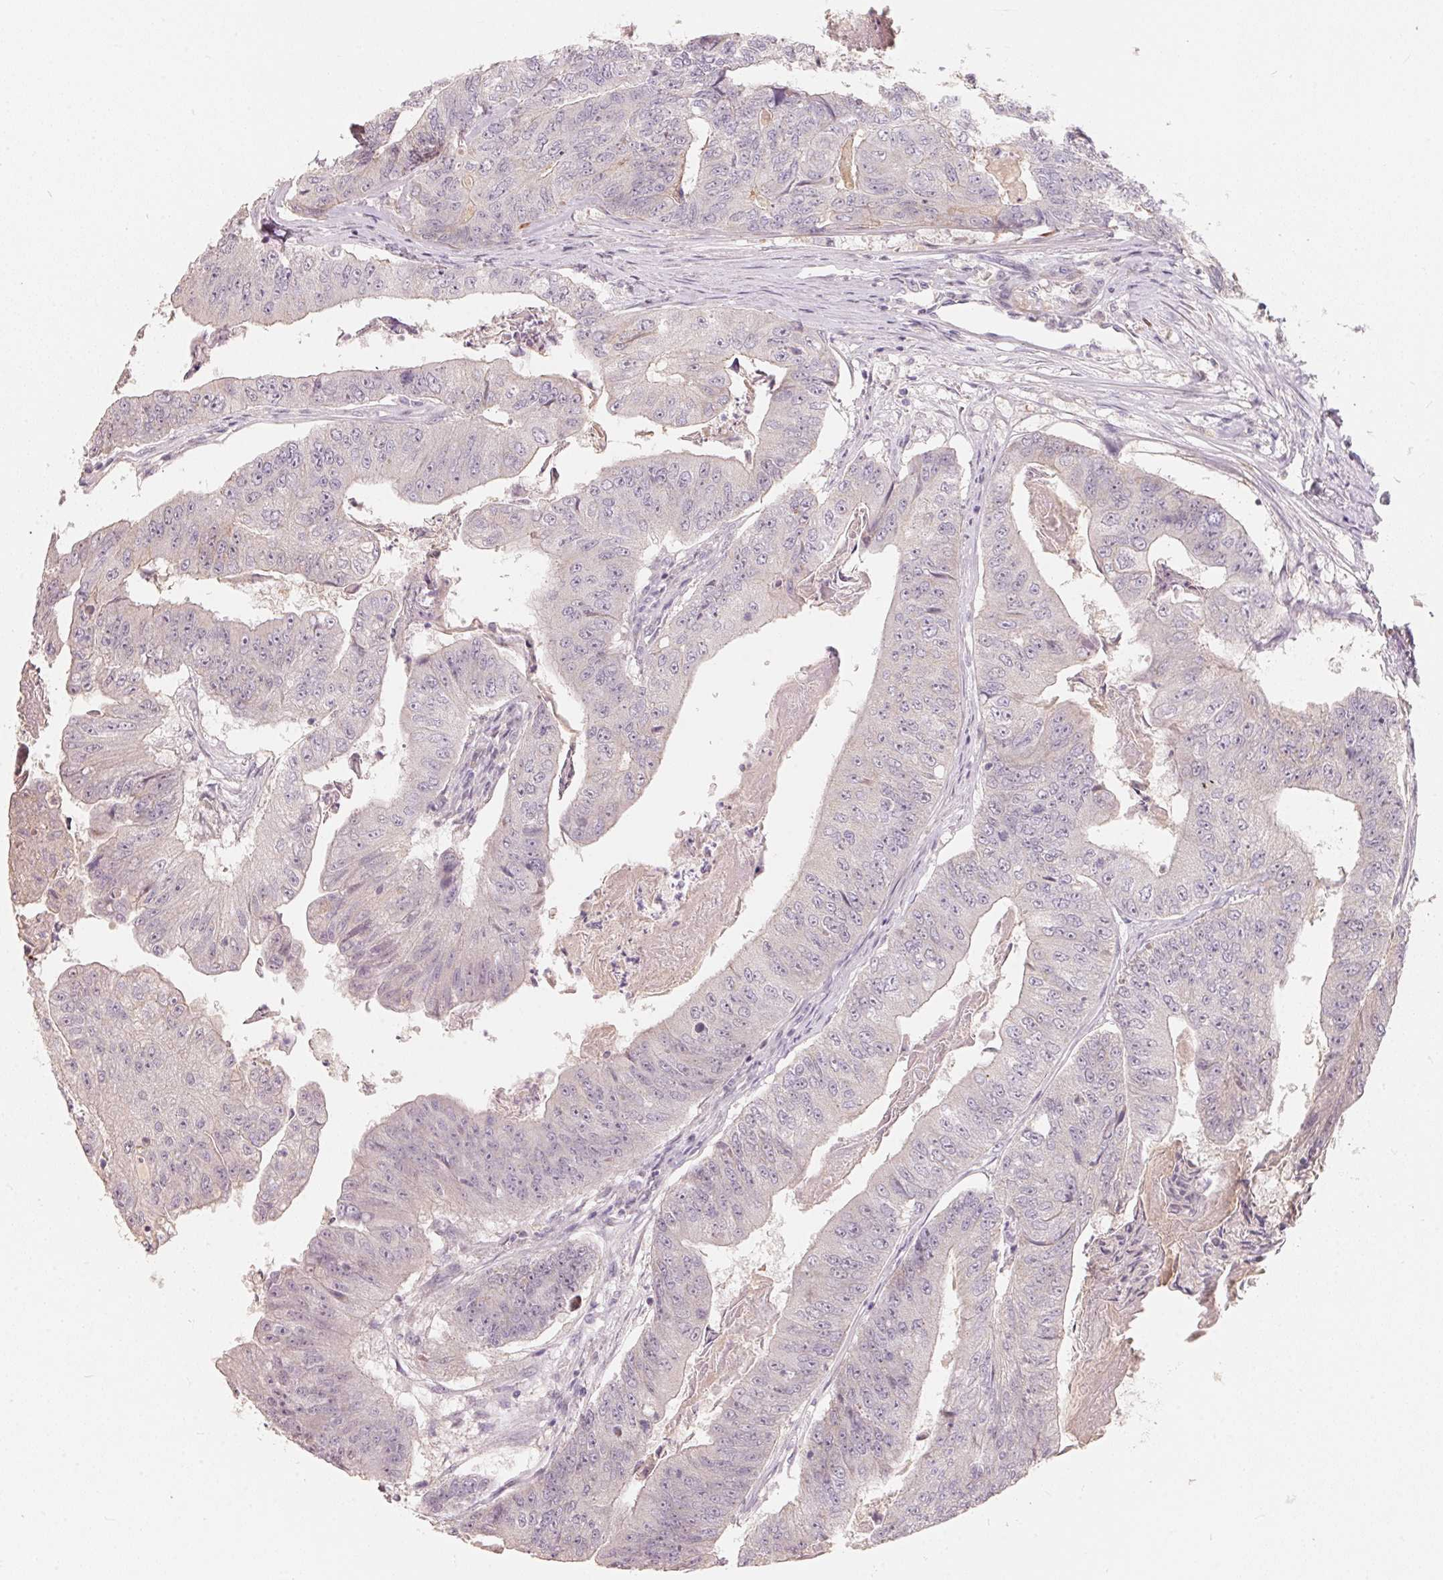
{"staining": {"intensity": "negative", "quantity": "none", "location": "none"}, "tissue": "colorectal cancer", "cell_type": "Tumor cells", "image_type": "cancer", "snomed": [{"axis": "morphology", "description": "Adenocarcinoma, NOS"}, {"axis": "topography", "description": "Colon"}], "caption": "Histopathology image shows no significant protein expression in tumor cells of adenocarcinoma (colorectal).", "gene": "TP53AIP1", "patient": {"sex": "female", "age": 67}}